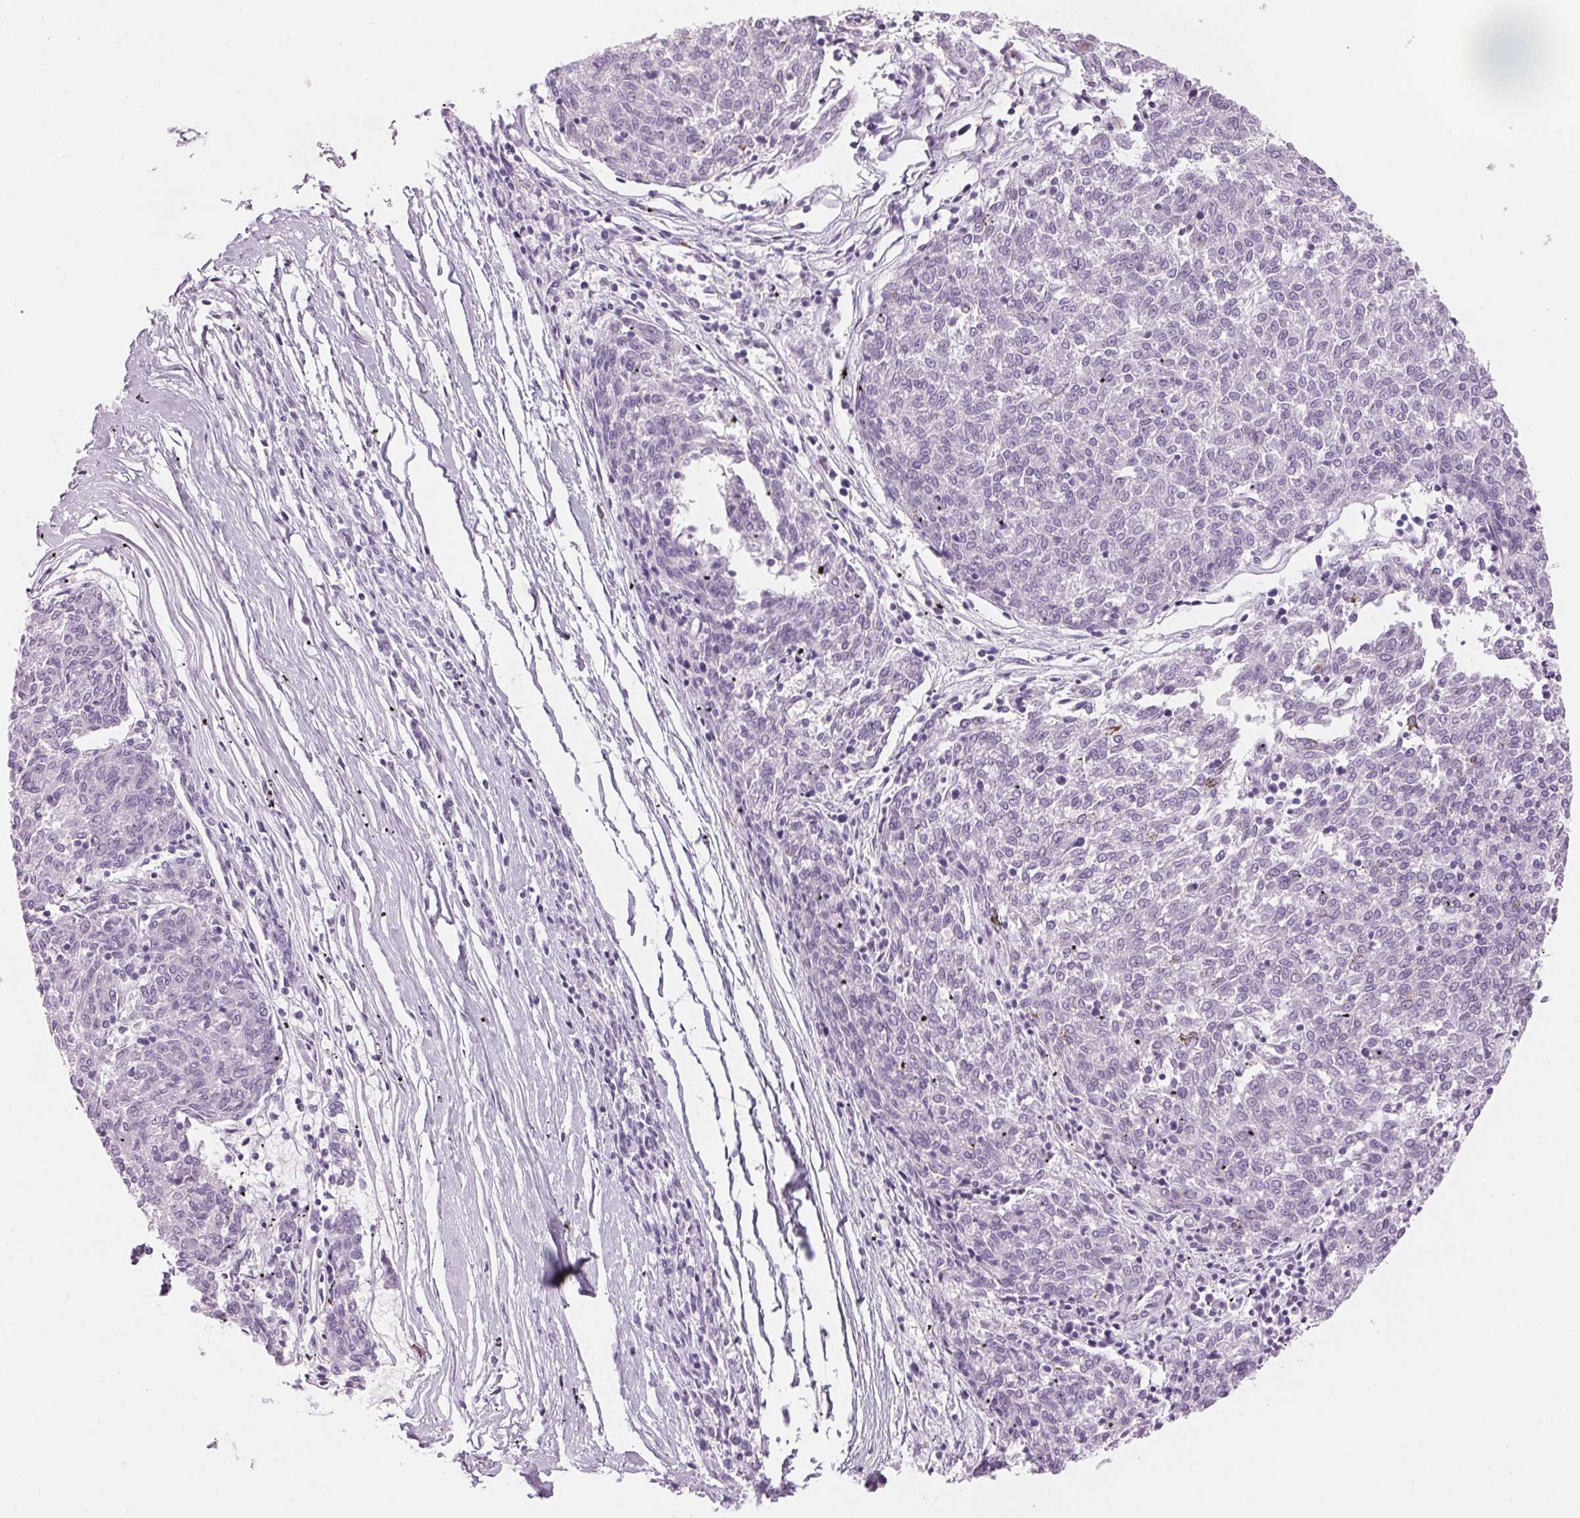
{"staining": {"intensity": "negative", "quantity": "none", "location": "none"}, "tissue": "melanoma", "cell_type": "Tumor cells", "image_type": "cancer", "snomed": [{"axis": "morphology", "description": "Malignant melanoma, NOS"}, {"axis": "topography", "description": "Skin"}], "caption": "The micrograph demonstrates no significant staining in tumor cells of malignant melanoma.", "gene": "KLK7", "patient": {"sex": "female", "age": 72}}